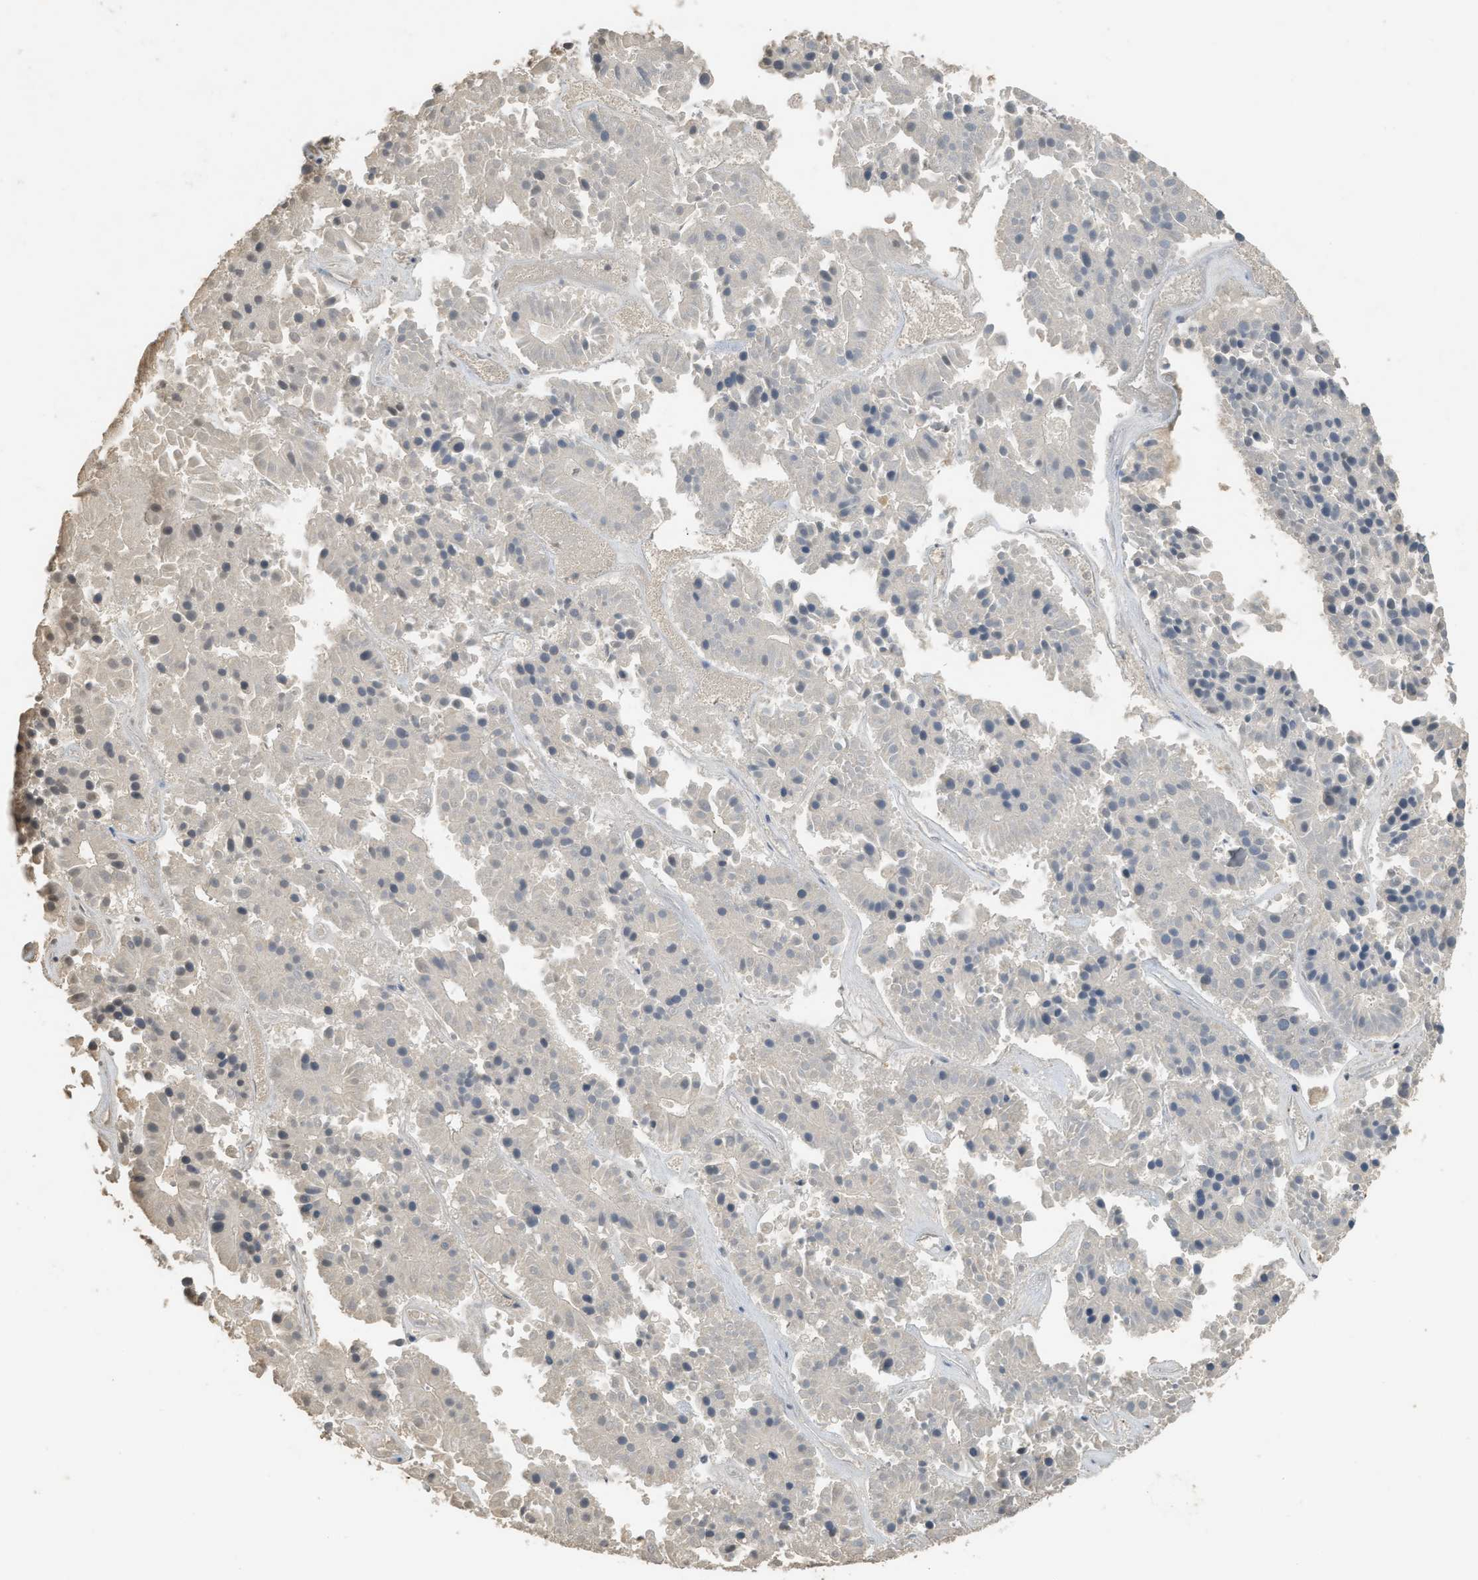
{"staining": {"intensity": "negative", "quantity": "none", "location": "none"}, "tissue": "pancreatic cancer", "cell_type": "Tumor cells", "image_type": "cancer", "snomed": [{"axis": "morphology", "description": "Adenocarcinoma, NOS"}, {"axis": "topography", "description": "Pancreas"}], "caption": "This is a photomicrograph of immunohistochemistry staining of pancreatic cancer, which shows no staining in tumor cells.", "gene": "PPP3CA", "patient": {"sex": "male", "age": 50}}